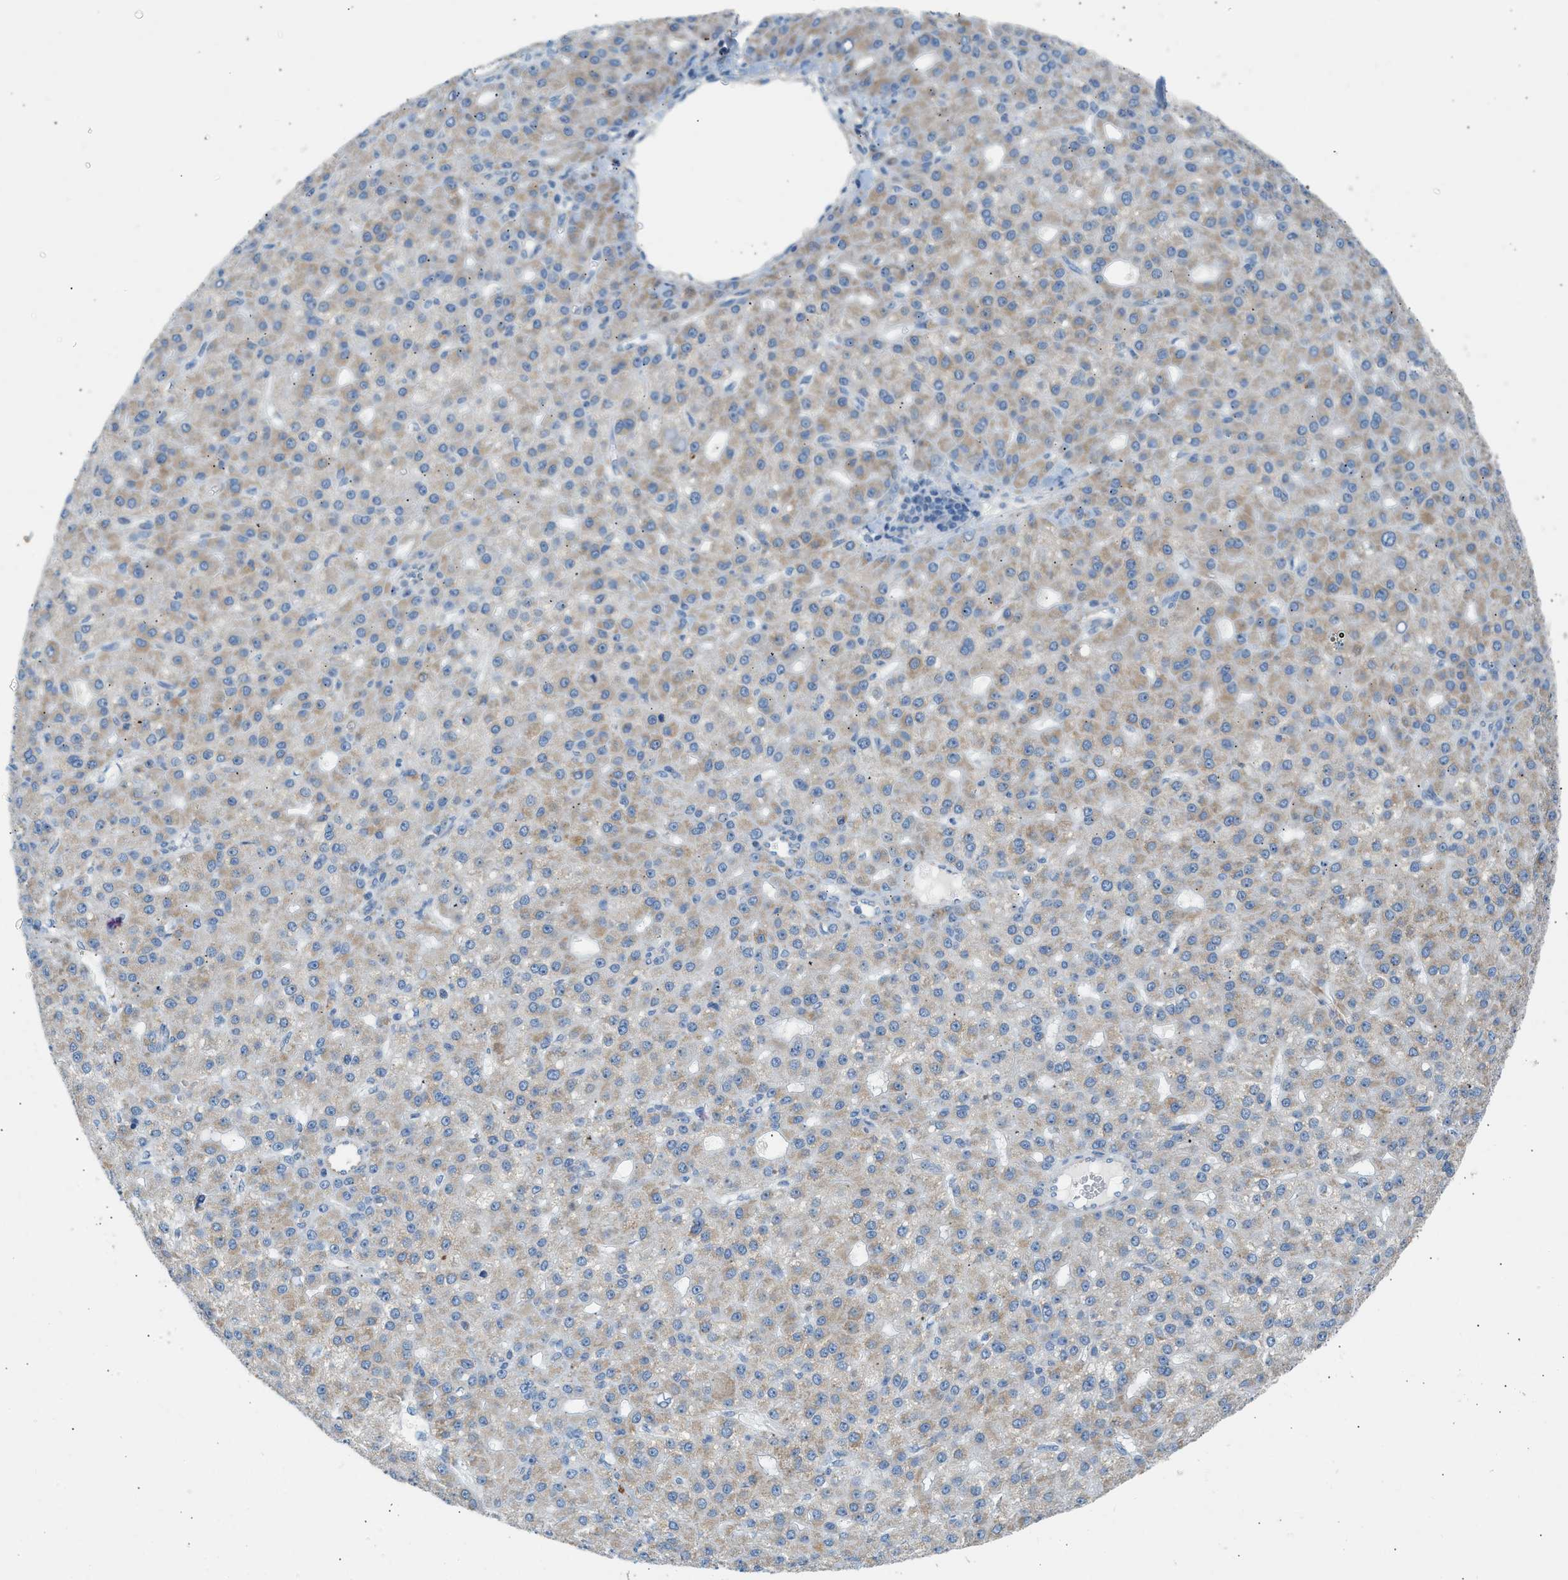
{"staining": {"intensity": "weak", "quantity": ">75%", "location": "cytoplasmic/membranous"}, "tissue": "liver cancer", "cell_type": "Tumor cells", "image_type": "cancer", "snomed": [{"axis": "morphology", "description": "Carcinoma, Hepatocellular, NOS"}, {"axis": "topography", "description": "Liver"}], "caption": "Immunohistochemistry image of neoplastic tissue: hepatocellular carcinoma (liver) stained using IHC shows low levels of weak protein expression localized specifically in the cytoplasmic/membranous of tumor cells, appearing as a cytoplasmic/membranous brown color.", "gene": "NDUFS8", "patient": {"sex": "male", "age": 67}}